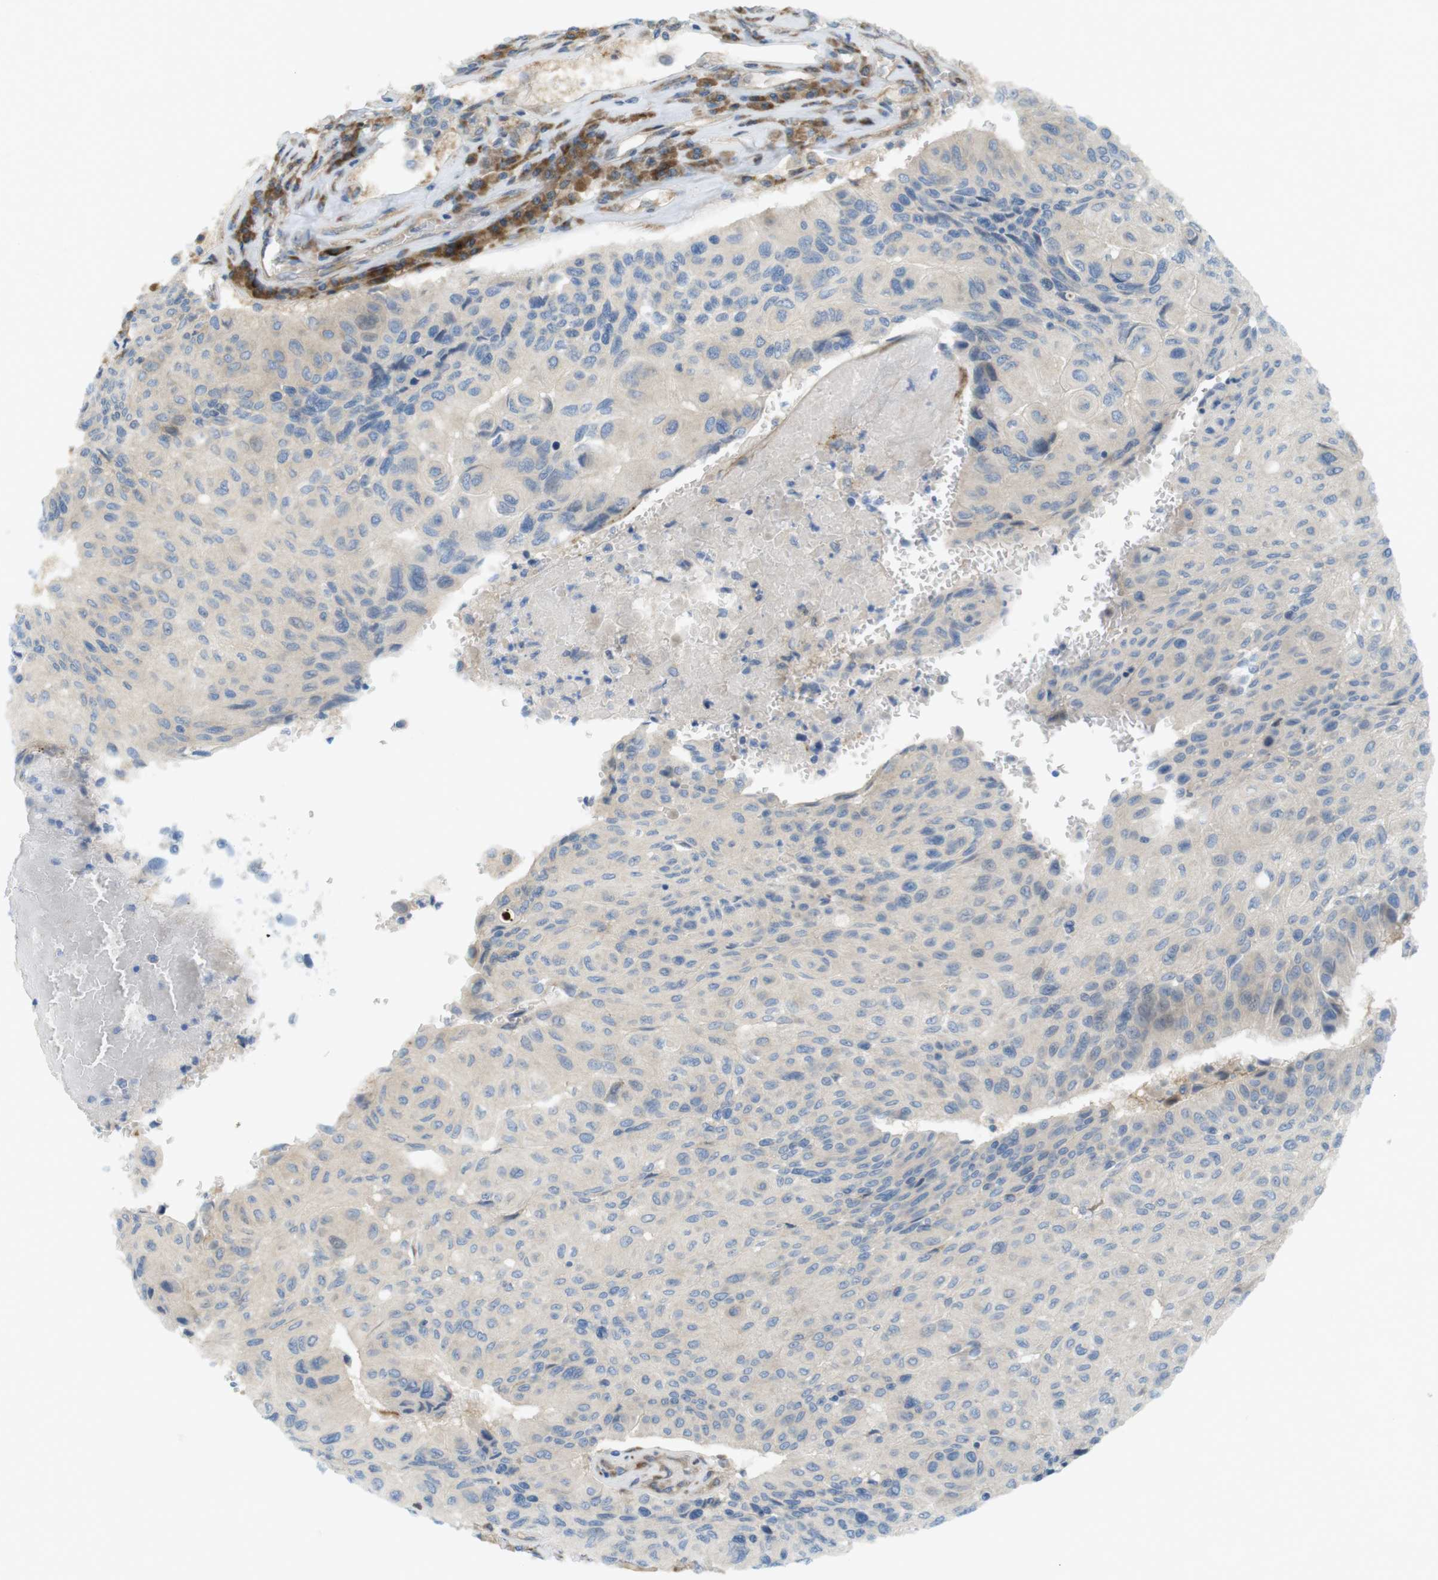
{"staining": {"intensity": "weak", "quantity": "<25%", "location": "cytoplasmic/membranous"}, "tissue": "urothelial cancer", "cell_type": "Tumor cells", "image_type": "cancer", "snomed": [{"axis": "morphology", "description": "Urothelial carcinoma, High grade"}, {"axis": "topography", "description": "Urinary bladder"}], "caption": "A histopathology image of human urothelial cancer is negative for staining in tumor cells.", "gene": "GJC3", "patient": {"sex": "male", "age": 66}}